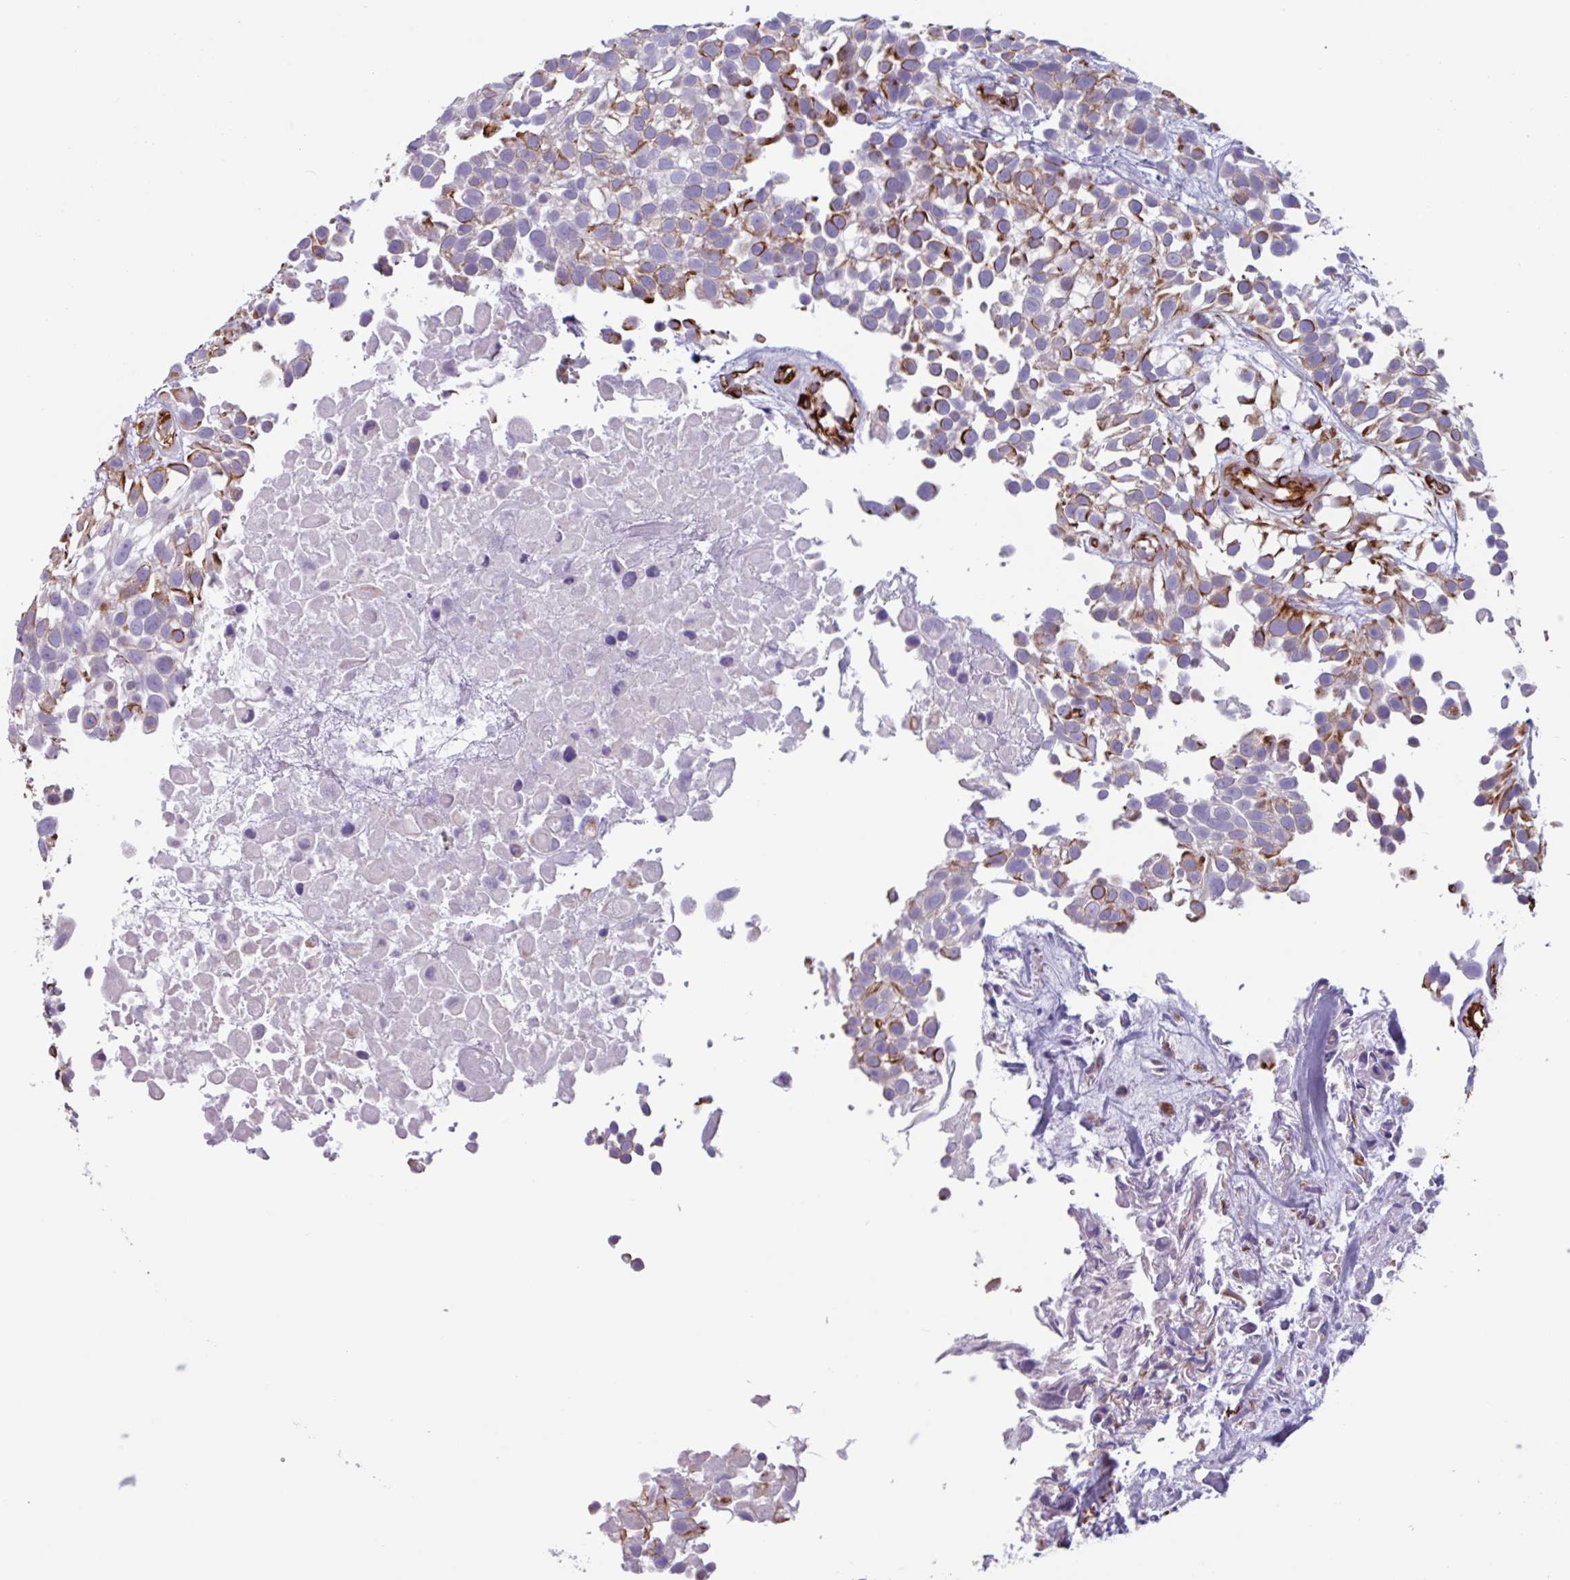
{"staining": {"intensity": "strong", "quantity": "<25%", "location": "cytoplasmic/membranous"}, "tissue": "urothelial cancer", "cell_type": "Tumor cells", "image_type": "cancer", "snomed": [{"axis": "morphology", "description": "Urothelial carcinoma, High grade"}, {"axis": "topography", "description": "Urinary bladder"}], "caption": "Immunohistochemistry image of human high-grade urothelial carcinoma stained for a protein (brown), which reveals medium levels of strong cytoplasmic/membranous positivity in about <25% of tumor cells.", "gene": "BTD", "patient": {"sex": "male", "age": 56}}